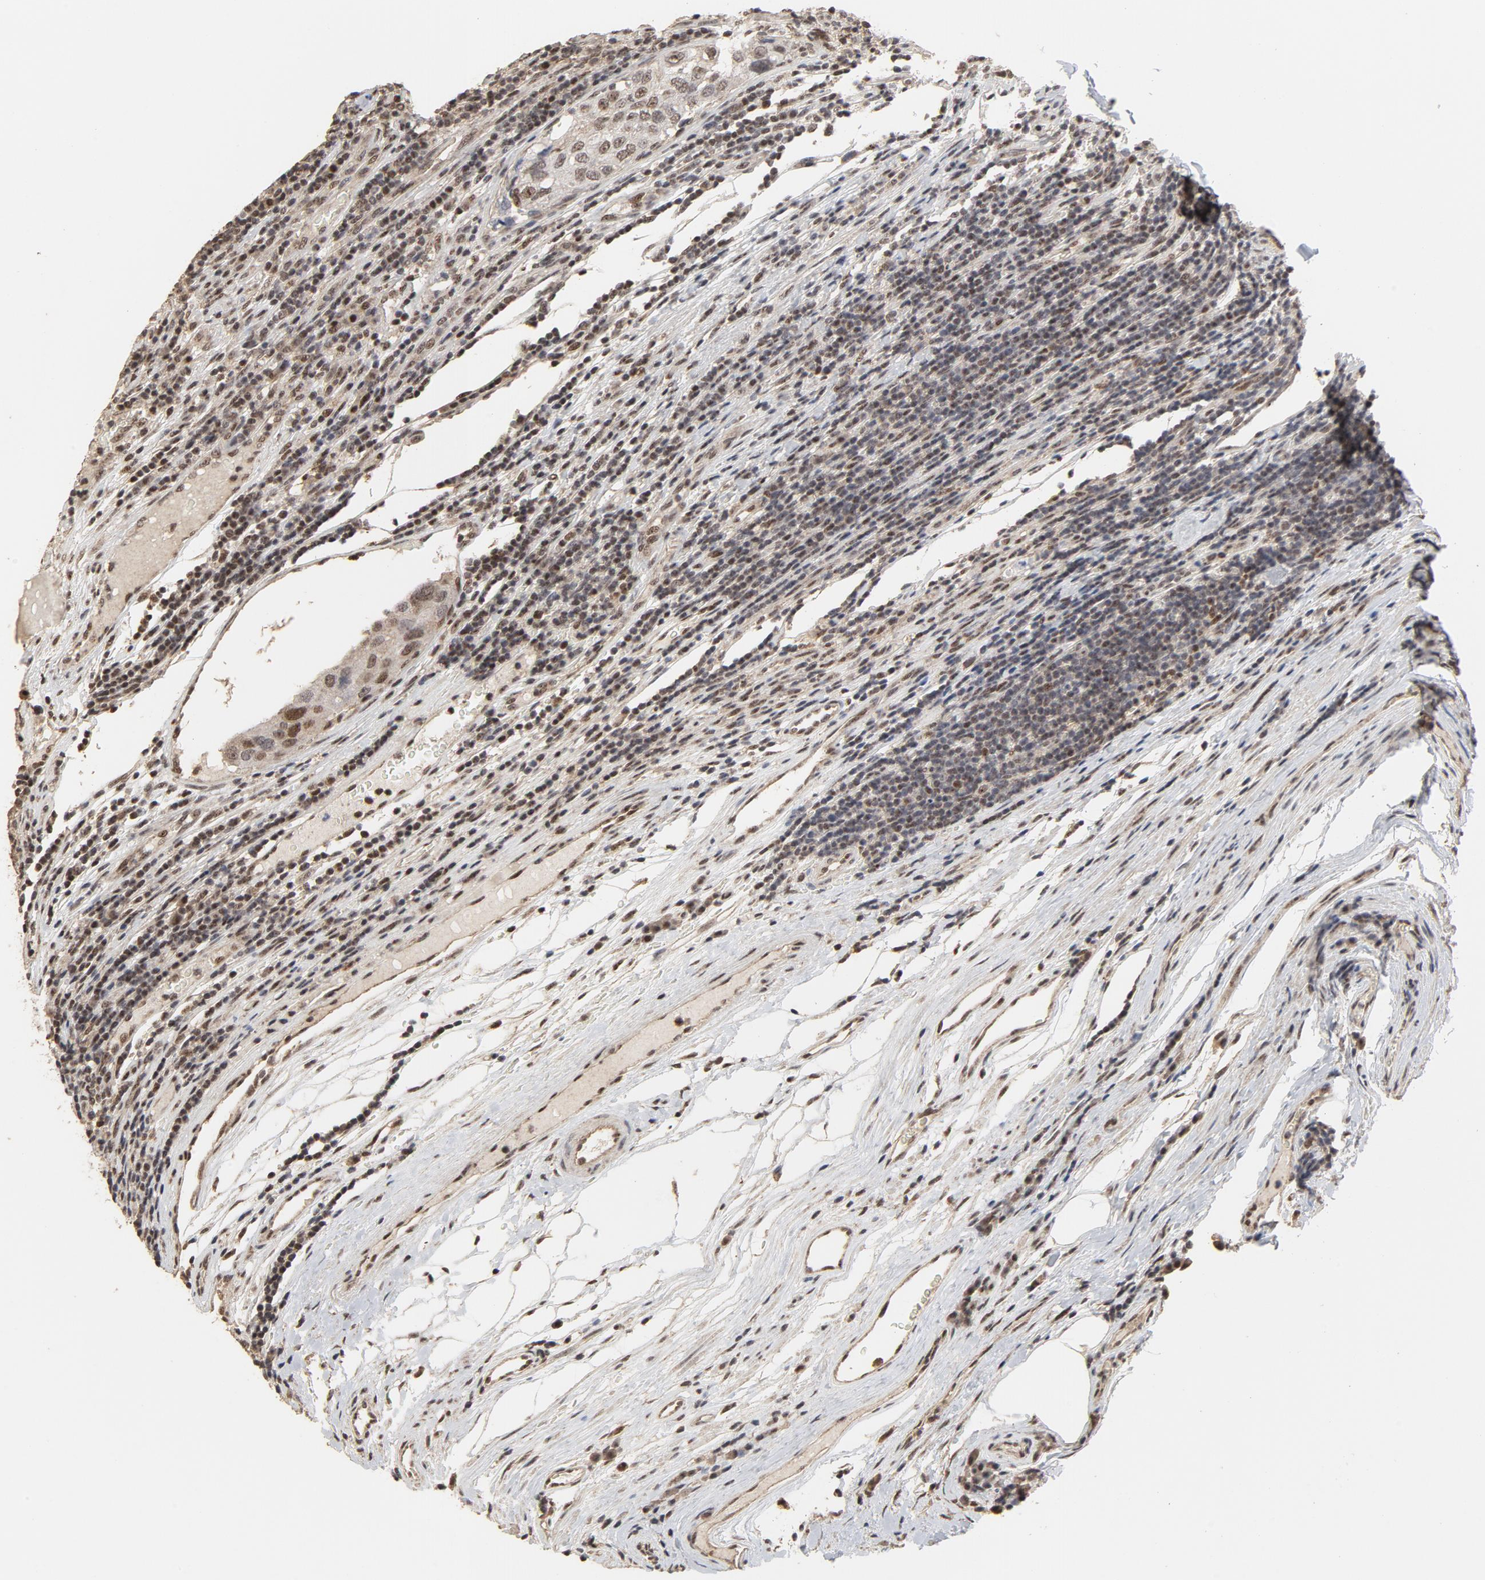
{"staining": {"intensity": "moderate", "quantity": "25%-75%", "location": "nuclear"}, "tissue": "urothelial cancer", "cell_type": "Tumor cells", "image_type": "cancer", "snomed": [{"axis": "morphology", "description": "Urothelial carcinoma, High grade"}, {"axis": "topography", "description": "Lymph node"}, {"axis": "topography", "description": "Urinary bladder"}], "caption": "Brown immunohistochemical staining in urothelial cancer displays moderate nuclear expression in approximately 25%-75% of tumor cells. (DAB (3,3'-diaminobenzidine) IHC, brown staining for protein, blue staining for nuclei).", "gene": "TP53RK", "patient": {"sex": "male", "age": 51}}